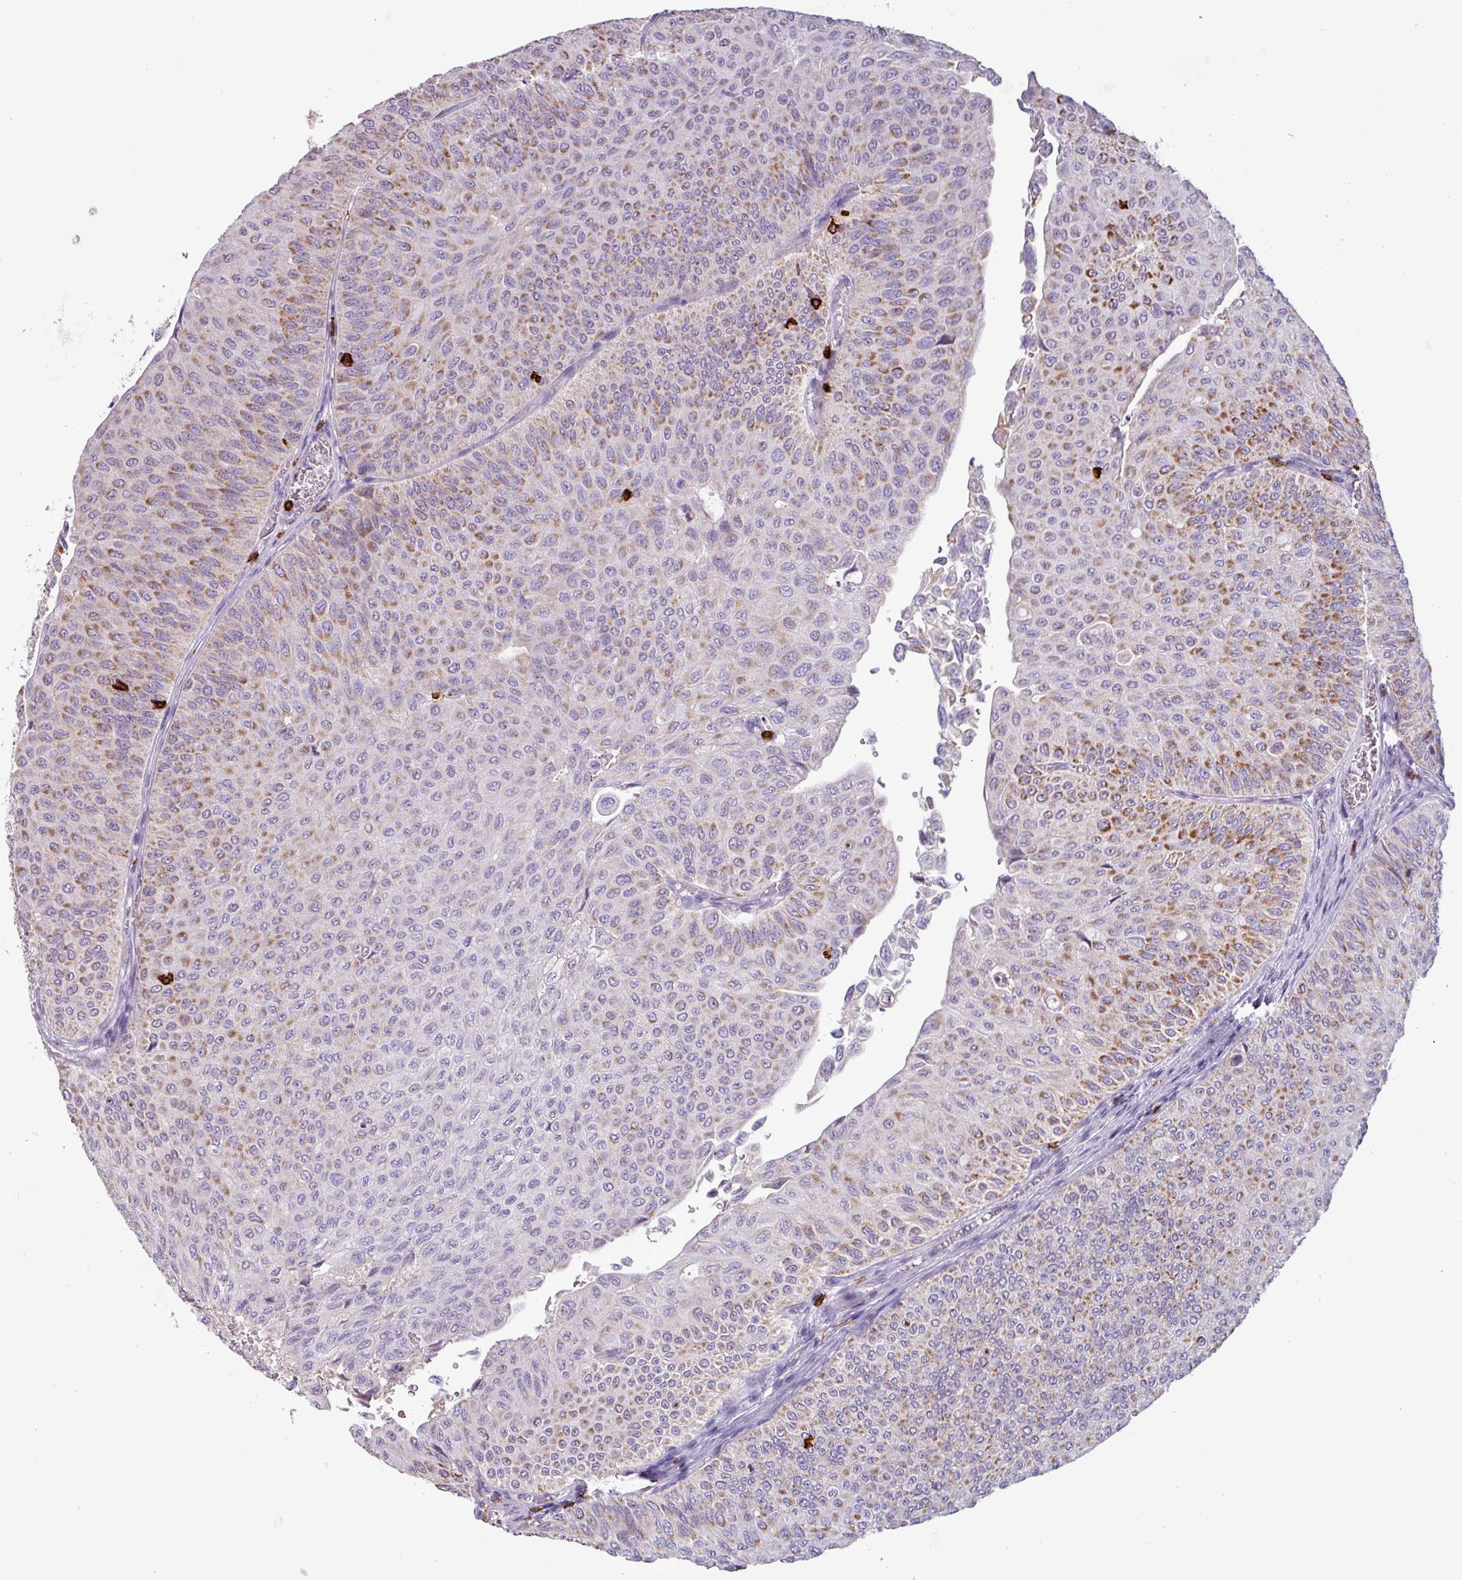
{"staining": {"intensity": "moderate", "quantity": "25%-75%", "location": "cytoplasmic/membranous"}, "tissue": "urothelial cancer", "cell_type": "Tumor cells", "image_type": "cancer", "snomed": [{"axis": "morphology", "description": "Urothelial carcinoma, NOS"}, {"axis": "topography", "description": "Urinary bladder"}], "caption": "Approximately 25%-75% of tumor cells in human transitional cell carcinoma exhibit moderate cytoplasmic/membranous protein positivity as visualized by brown immunohistochemical staining.", "gene": "CD8A", "patient": {"sex": "male", "age": 59}}